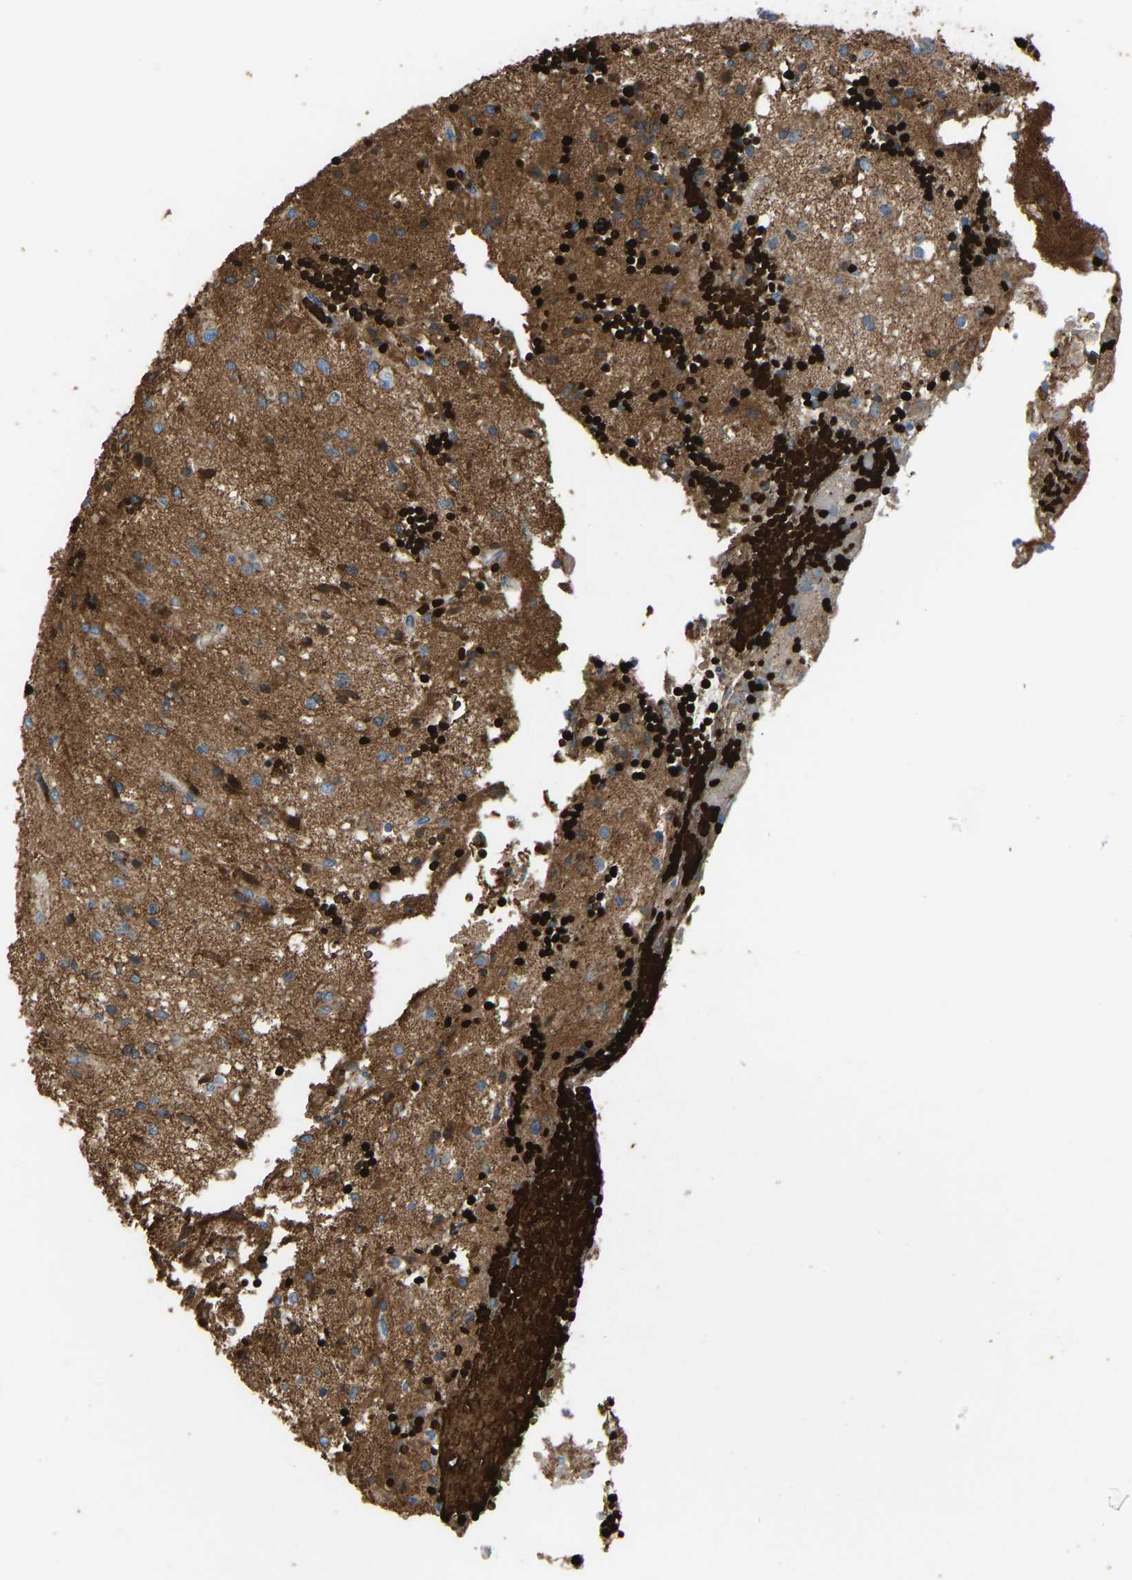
{"staining": {"intensity": "moderate", "quantity": ">75%", "location": "cytoplasmic/membranous"}, "tissue": "glioma", "cell_type": "Tumor cells", "image_type": "cancer", "snomed": [{"axis": "morphology", "description": "Glioma, malignant, High grade"}, {"axis": "topography", "description": "Brain"}], "caption": "Protein expression analysis of human malignant glioma (high-grade) reveals moderate cytoplasmic/membranous staining in approximately >75% of tumor cells. (Brightfield microscopy of DAB IHC at high magnification).", "gene": "PIGS", "patient": {"sex": "female", "age": 59}}